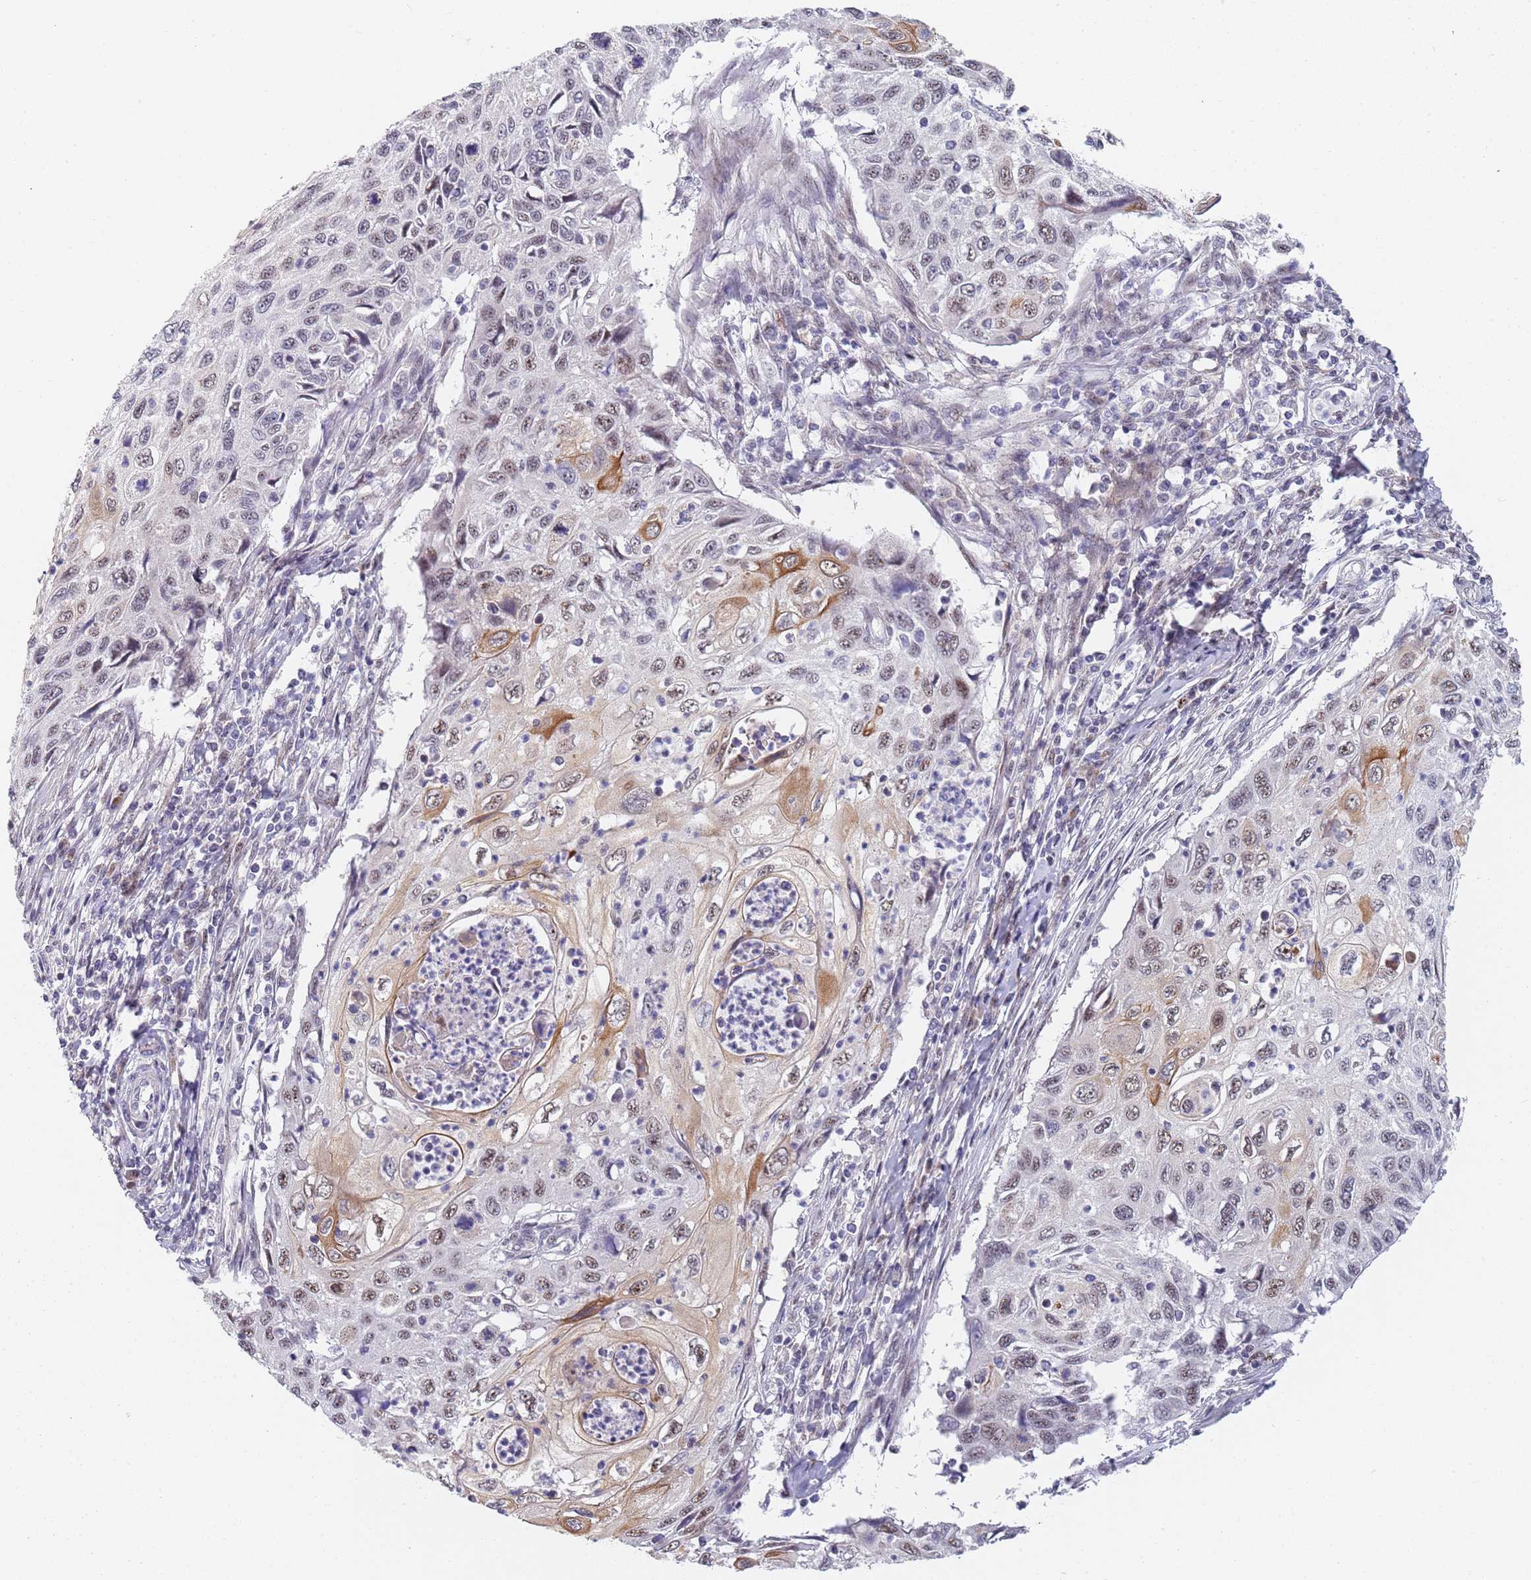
{"staining": {"intensity": "strong", "quantity": "<25%", "location": "cytoplasmic/membranous,nuclear"}, "tissue": "cervical cancer", "cell_type": "Tumor cells", "image_type": "cancer", "snomed": [{"axis": "morphology", "description": "Squamous cell carcinoma, NOS"}, {"axis": "topography", "description": "Cervix"}], "caption": "This histopathology image reveals cervical squamous cell carcinoma stained with immunohistochemistry to label a protein in brown. The cytoplasmic/membranous and nuclear of tumor cells show strong positivity for the protein. Nuclei are counter-stained blue.", "gene": "PLCL2", "patient": {"sex": "female", "age": 70}}